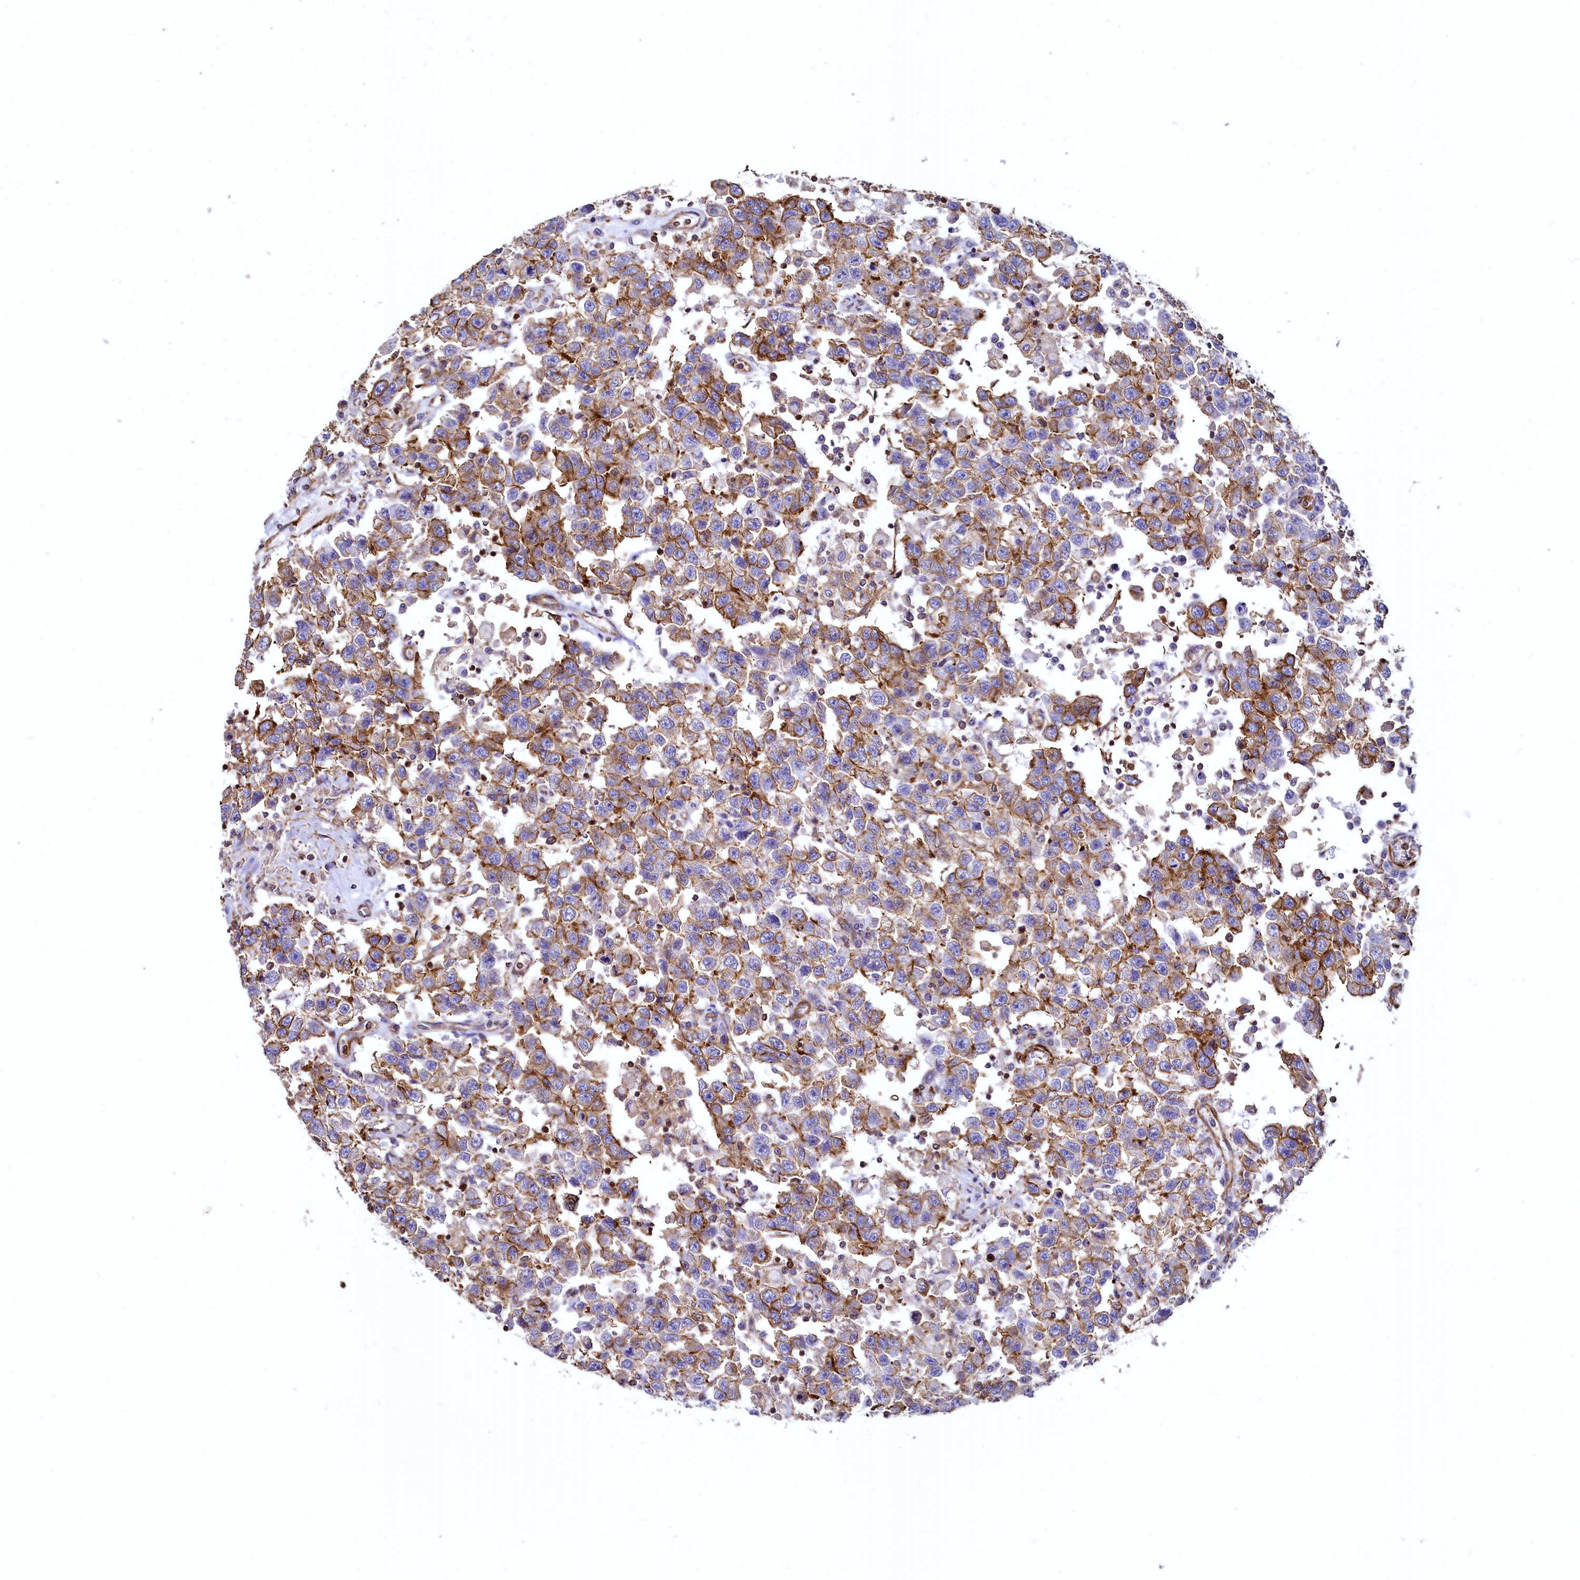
{"staining": {"intensity": "moderate", "quantity": ">75%", "location": "cytoplasmic/membranous"}, "tissue": "testis cancer", "cell_type": "Tumor cells", "image_type": "cancer", "snomed": [{"axis": "morphology", "description": "Seminoma, NOS"}, {"axis": "topography", "description": "Testis"}], "caption": "Seminoma (testis) stained for a protein (brown) demonstrates moderate cytoplasmic/membranous positive positivity in about >75% of tumor cells.", "gene": "THBS1", "patient": {"sex": "male", "age": 41}}